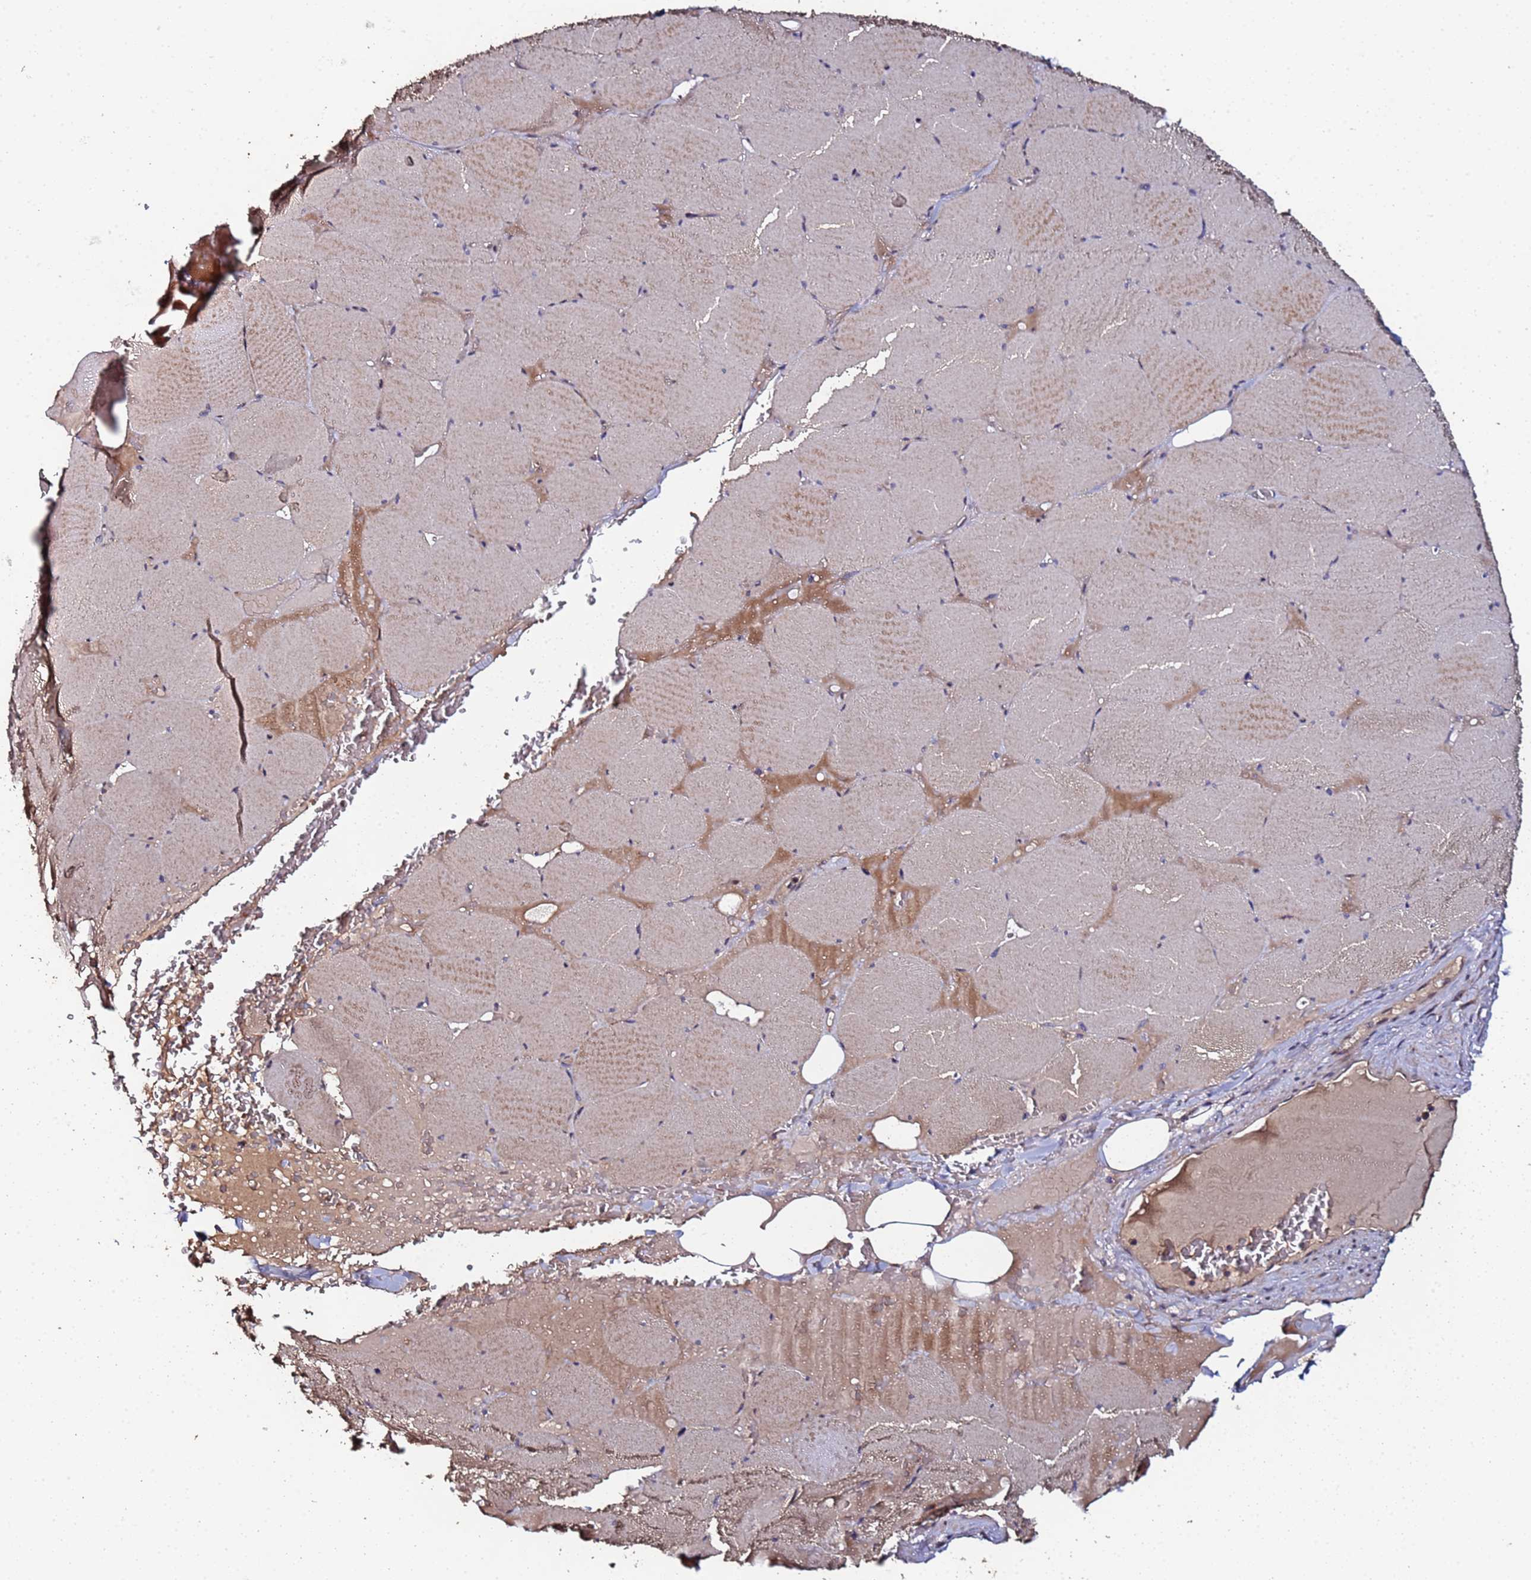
{"staining": {"intensity": "moderate", "quantity": "<25%", "location": "cytoplasmic/membranous"}, "tissue": "skeletal muscle", "cell_type": "Myocytes", "image_type": "normal", "snomed": [{"axis": "morphology", "description": "Normal tissue, NOS"}, {"axis": "topography", "description": "Skeletal muscle"}, {"axis": "topography", "description": "Head-Neck"}], "caption": "Skeletal muscle stained with DAB immunohistochemistry displays low levels of moderate cytoplasmic/membranous positivity in approximately <25% of myocytes.", "gene": "OSER1", "patient": {"sex": "male", "age": 66}}